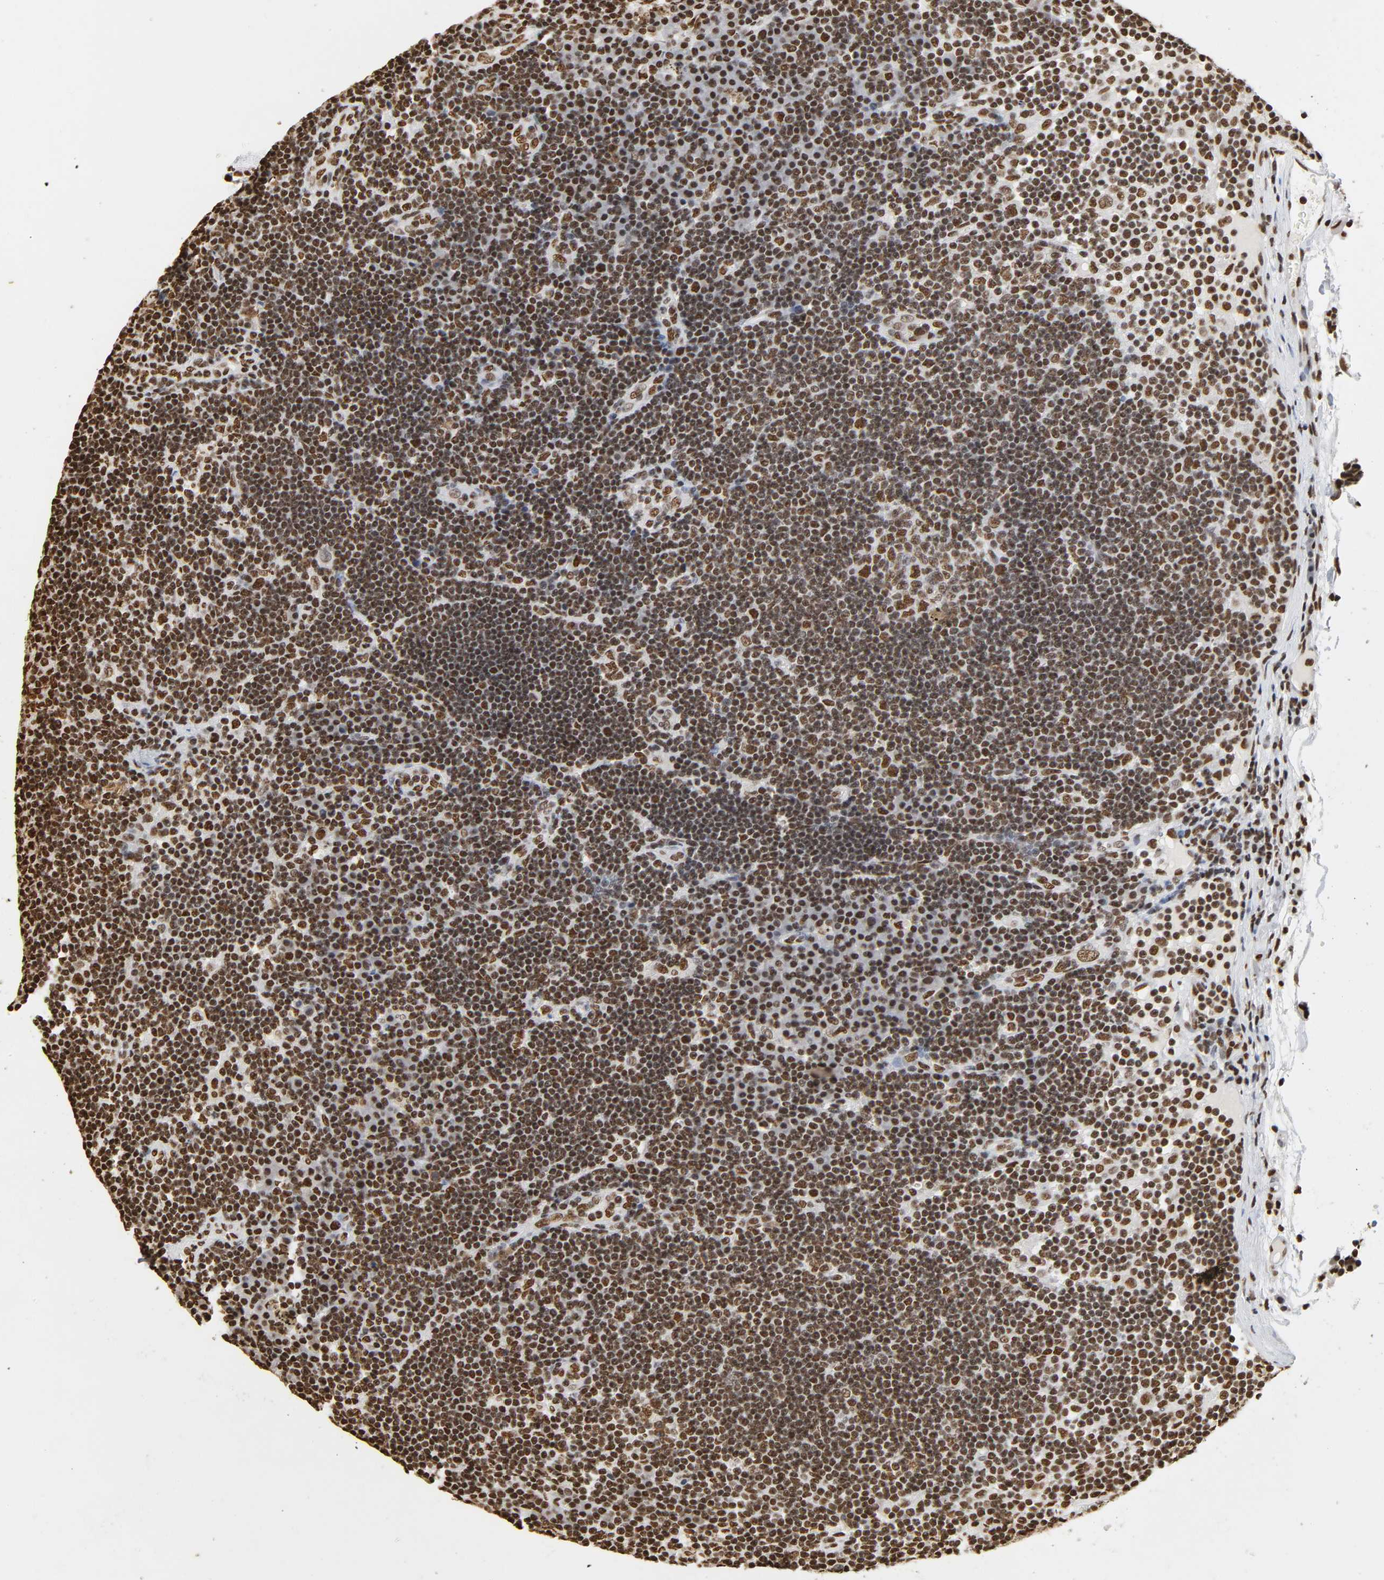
{"staining": {"intensity": "strong", "quantity": ">75%", "location": "nuclear"}, "tissue": "lymph node", "cell_type": "Germinal center cells", "image_type": "normal", "snomed": [{"axis": "morphology", "description": "Normal tissue, NOS"}, {"axis": "morphology", "description": "Squamous cell carcinoma, metastatic, NOS"}, {"axis": "topography", "description": "Lymph node"}], "caption": "Human lymph node stained with a brown dye reveals strong nuclear positive positivity in about >75% of germinal center cells.", "gene": "HNRNPC", "patient": {"sex": "female", "age": 53}}